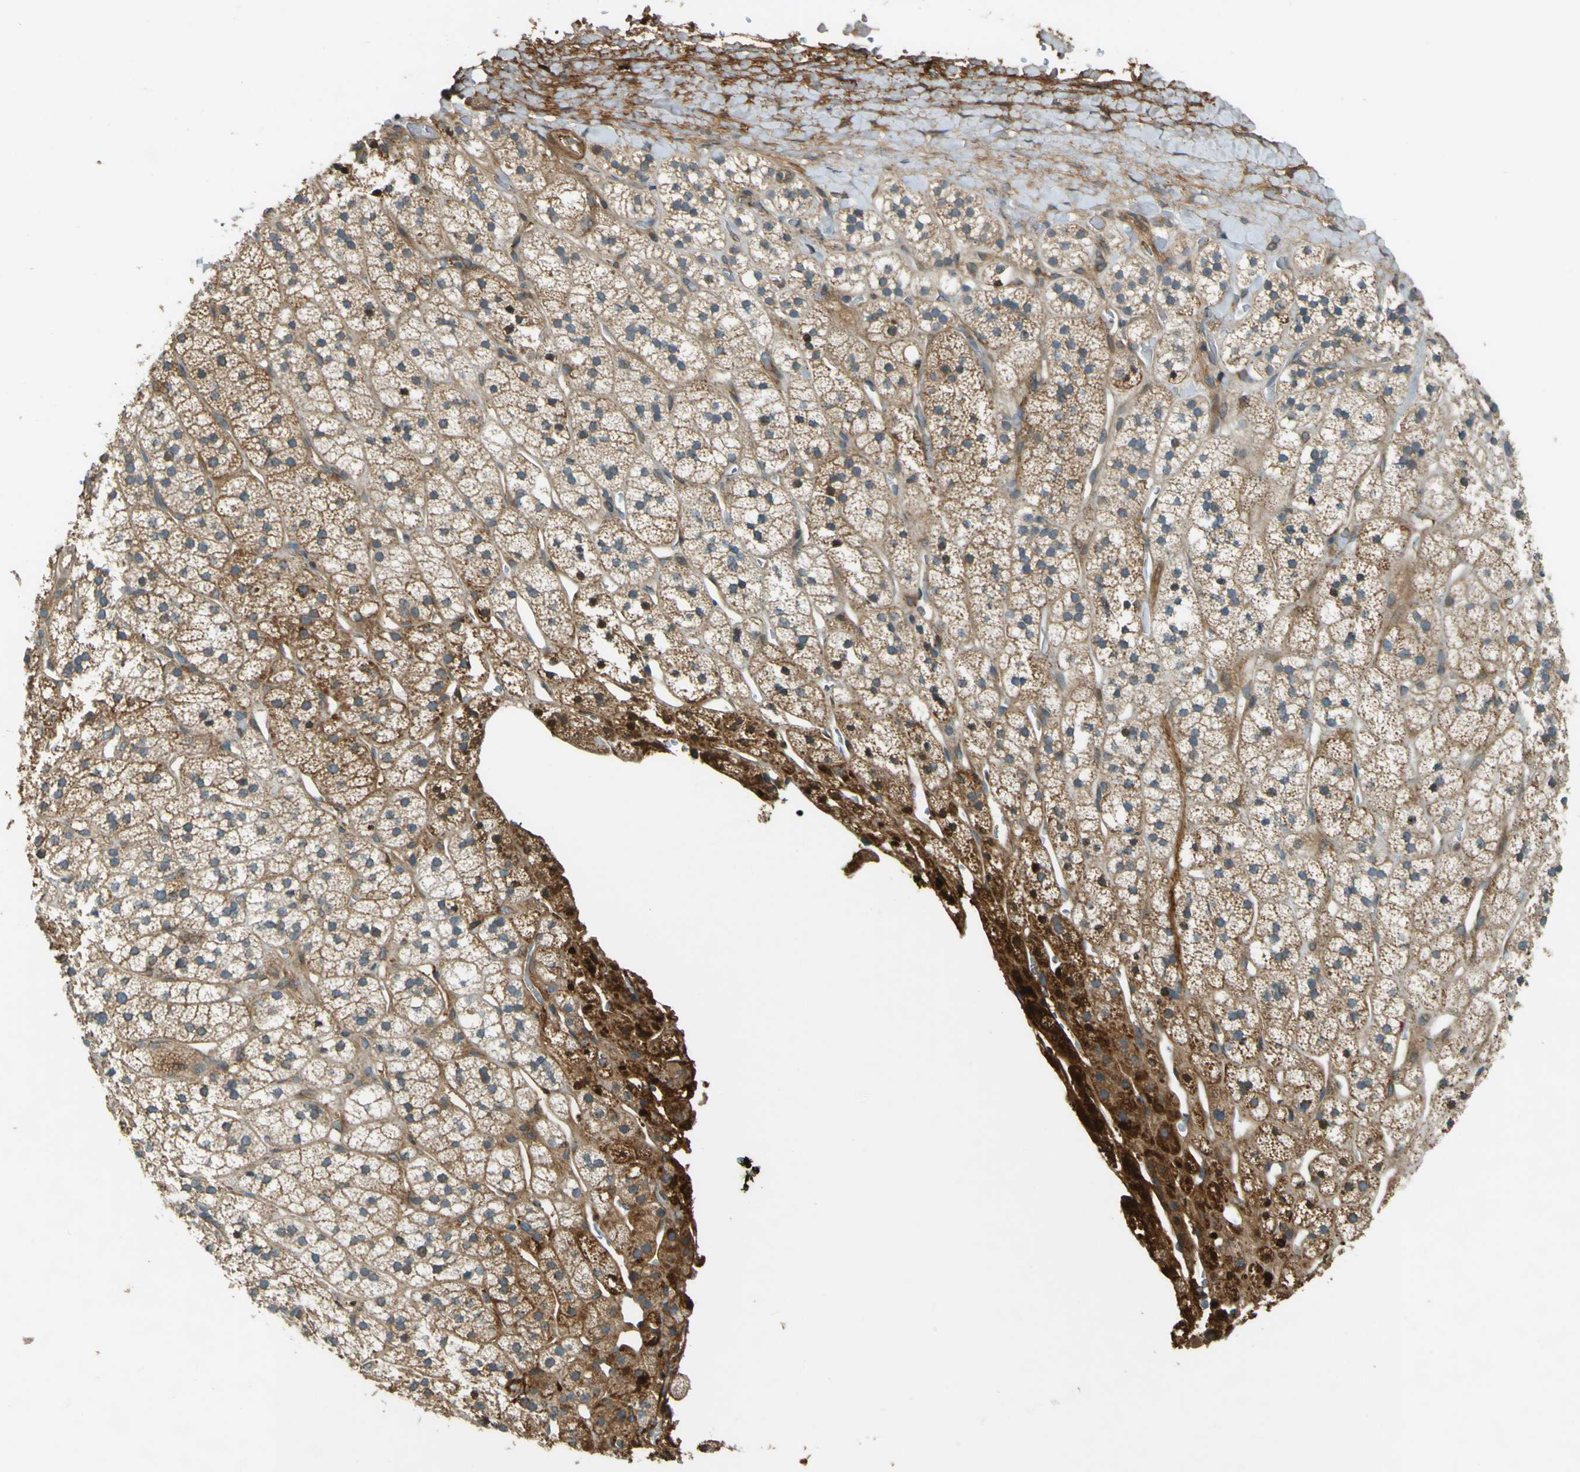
{"staining": {"intensity": "moderate", "quantity": ">75%", "location": "cytoplasmic/membranous"}, "tissue": "adrenal gland", "cell_type": "Glandular cells", "image_type": "normal", "snomed": [{"axis": "morphology", "description": "Normal tissue, NOS"}, {"axis": "topography", "description": "Adrenal gland"}], "caption": "Unremarkable adrenal gland was stained to show a protein in brown. There is medium levels of moderate cytoplasmic/membranous expression in about >75% of glandular cells. (DAB (3,3'-diaminobenzidine) = brown stain, brightfield microscopy at high magnification).", "gene": "LPCAT1", "patient": {"sex": "male", "age": 56}}